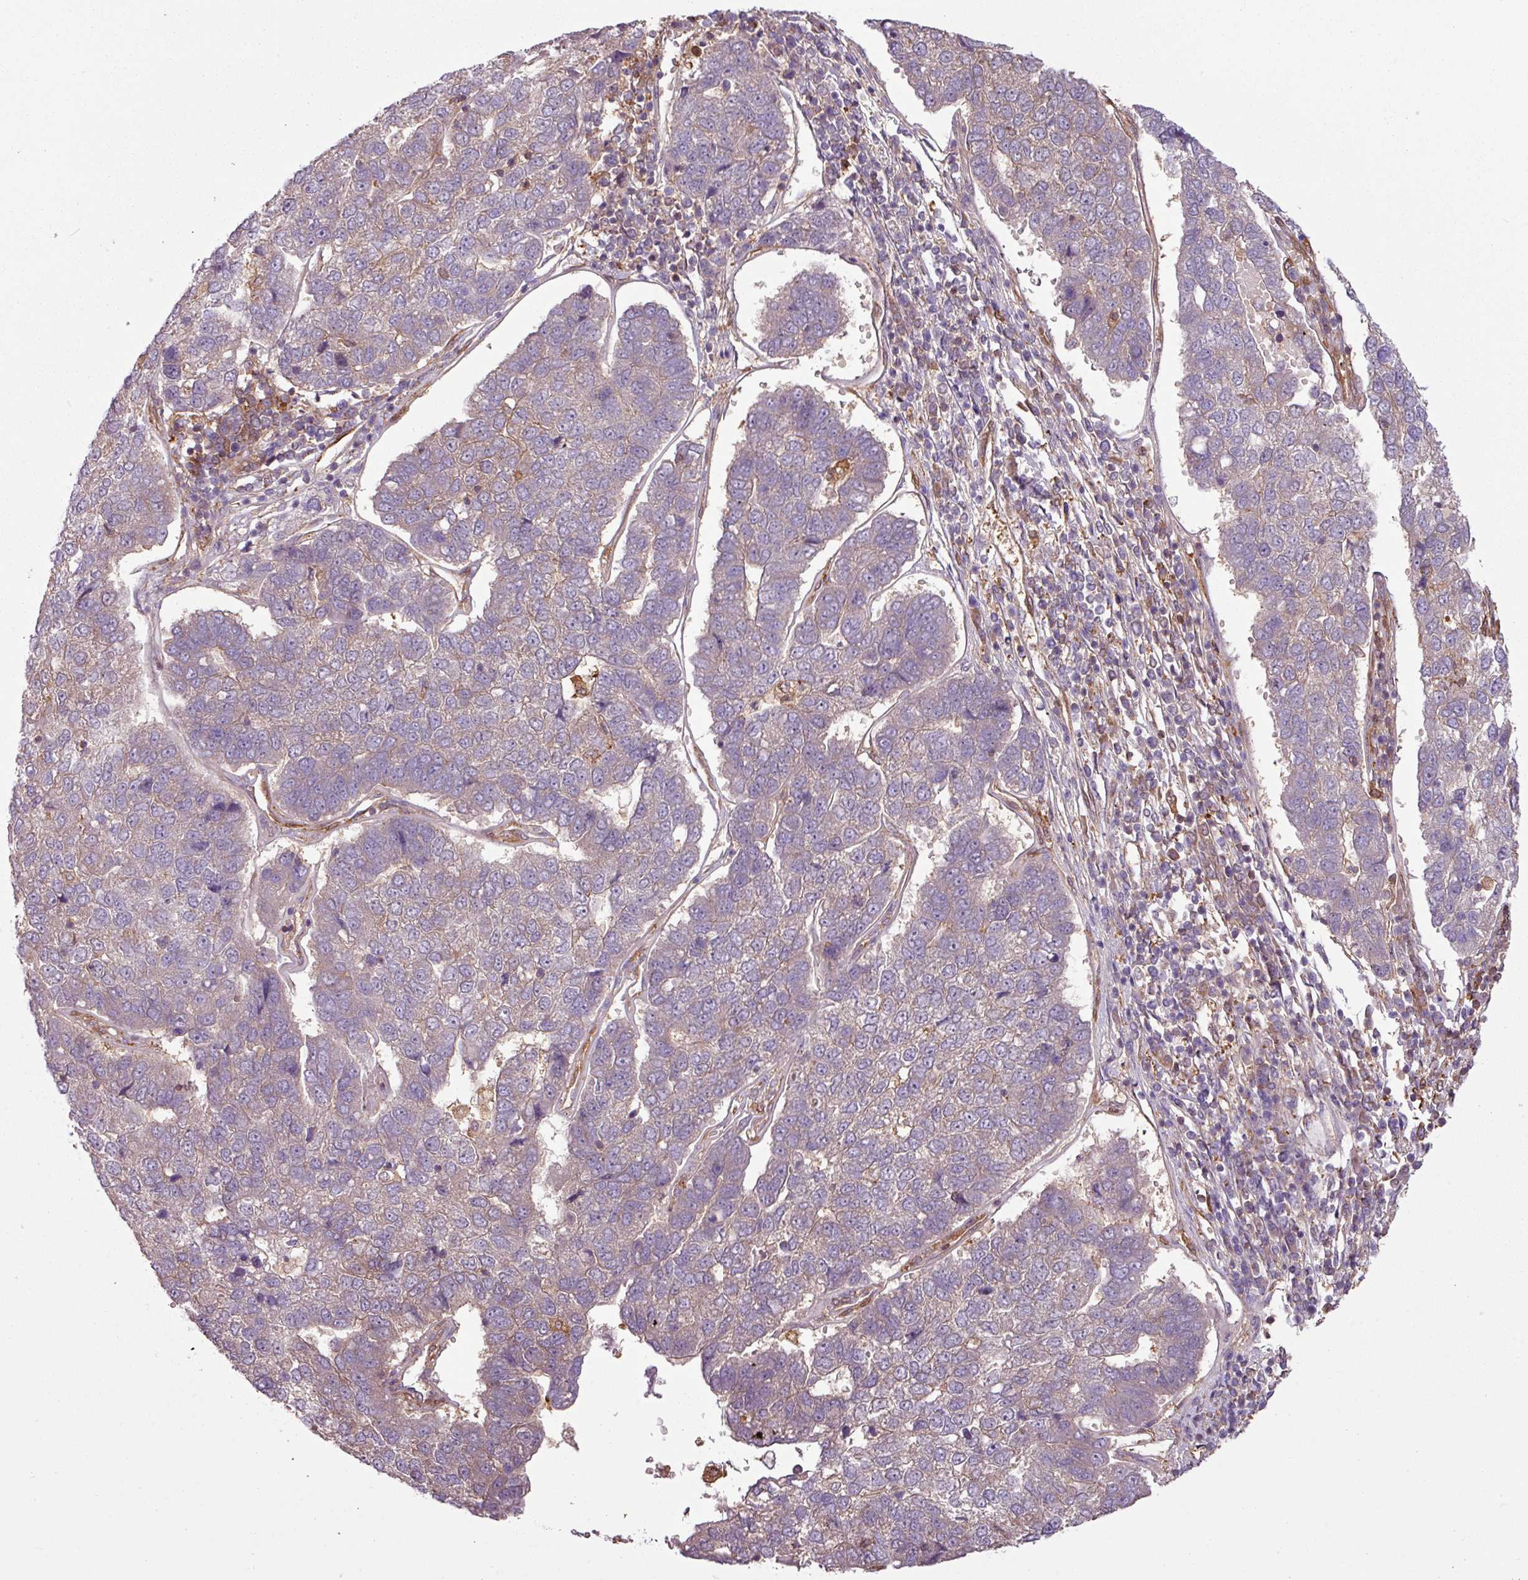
{"staining": {"intensity": "weak", "quantity": "<25%", "location": "cytoplasmic/membranous"}, "tissue": "pancreatic cancer", "cell_type": "Tumor cells", "image_type": "cancer", "snomed": [{"axis": "morphology", "description": "Adenocarcinoma, NOS"}, {"axis": "topography", "description": "Pancreas"}], "caption": "An immunohistochemistry histopathology image of pancreatic cancer is shown. There is no staining in tumor cells of pancreatic cancer.", "gene": "SH3BGRL", "patient": {"sex": "female", "age": 61}}